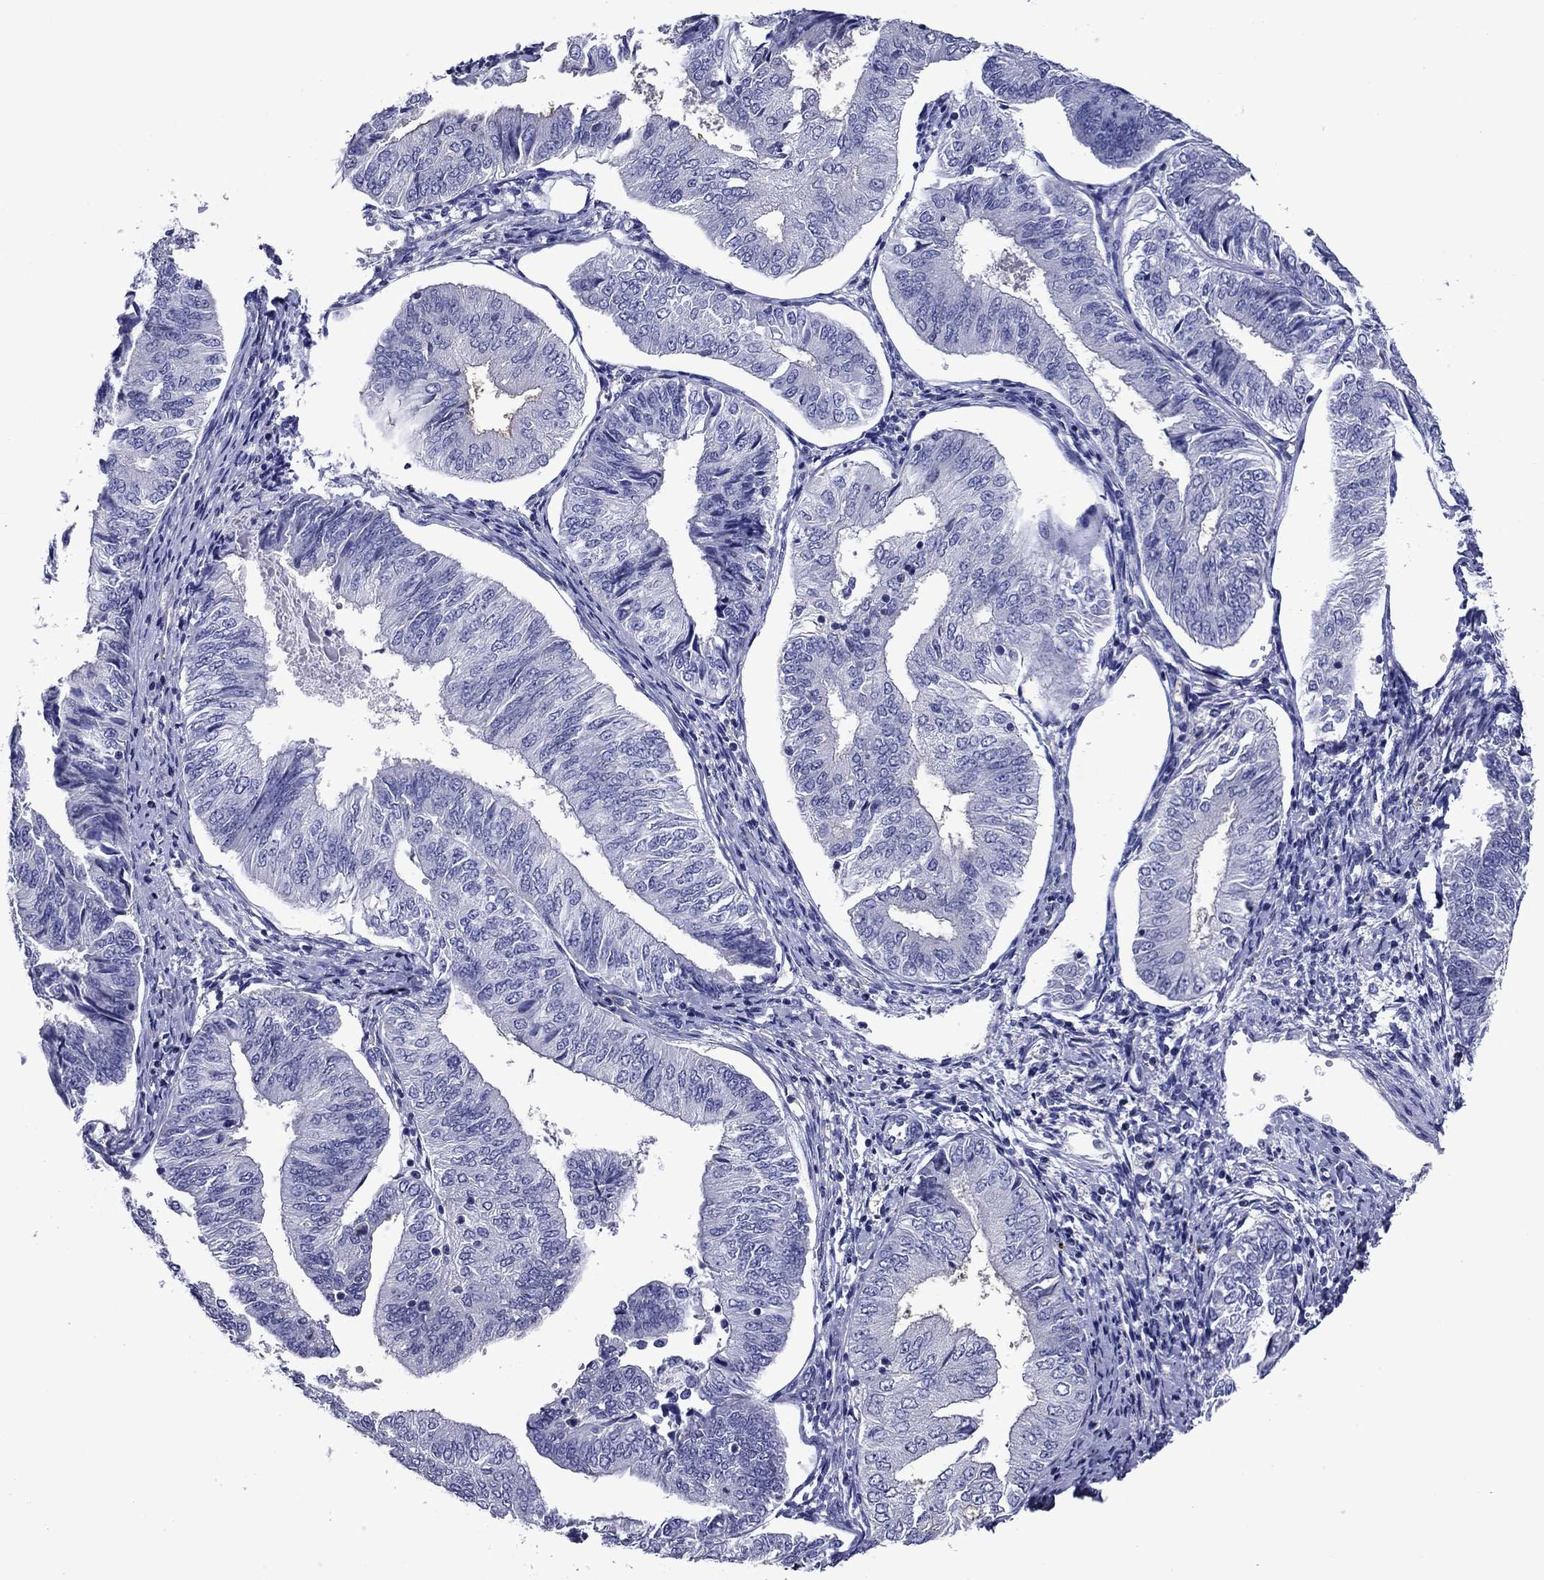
{"staining": {"intensity": "negative", "quantity": "none", "location": "none"}, "tissue": "endometrial cancer", "cell_type": "Tumor cells", "image_type": "cancer", "snomed": [{"axis": "morphology", "description": "Adenocarcinoma, NOS"}, {"axis": "topography", "description": "Endometrium"}], "caption": "Immunohistochemistry of endometrial adenocarcinoma exhibits no staining in tumor cells.", "gene": "CNDP1", "patient": {"sex": "female", "age": 58}}